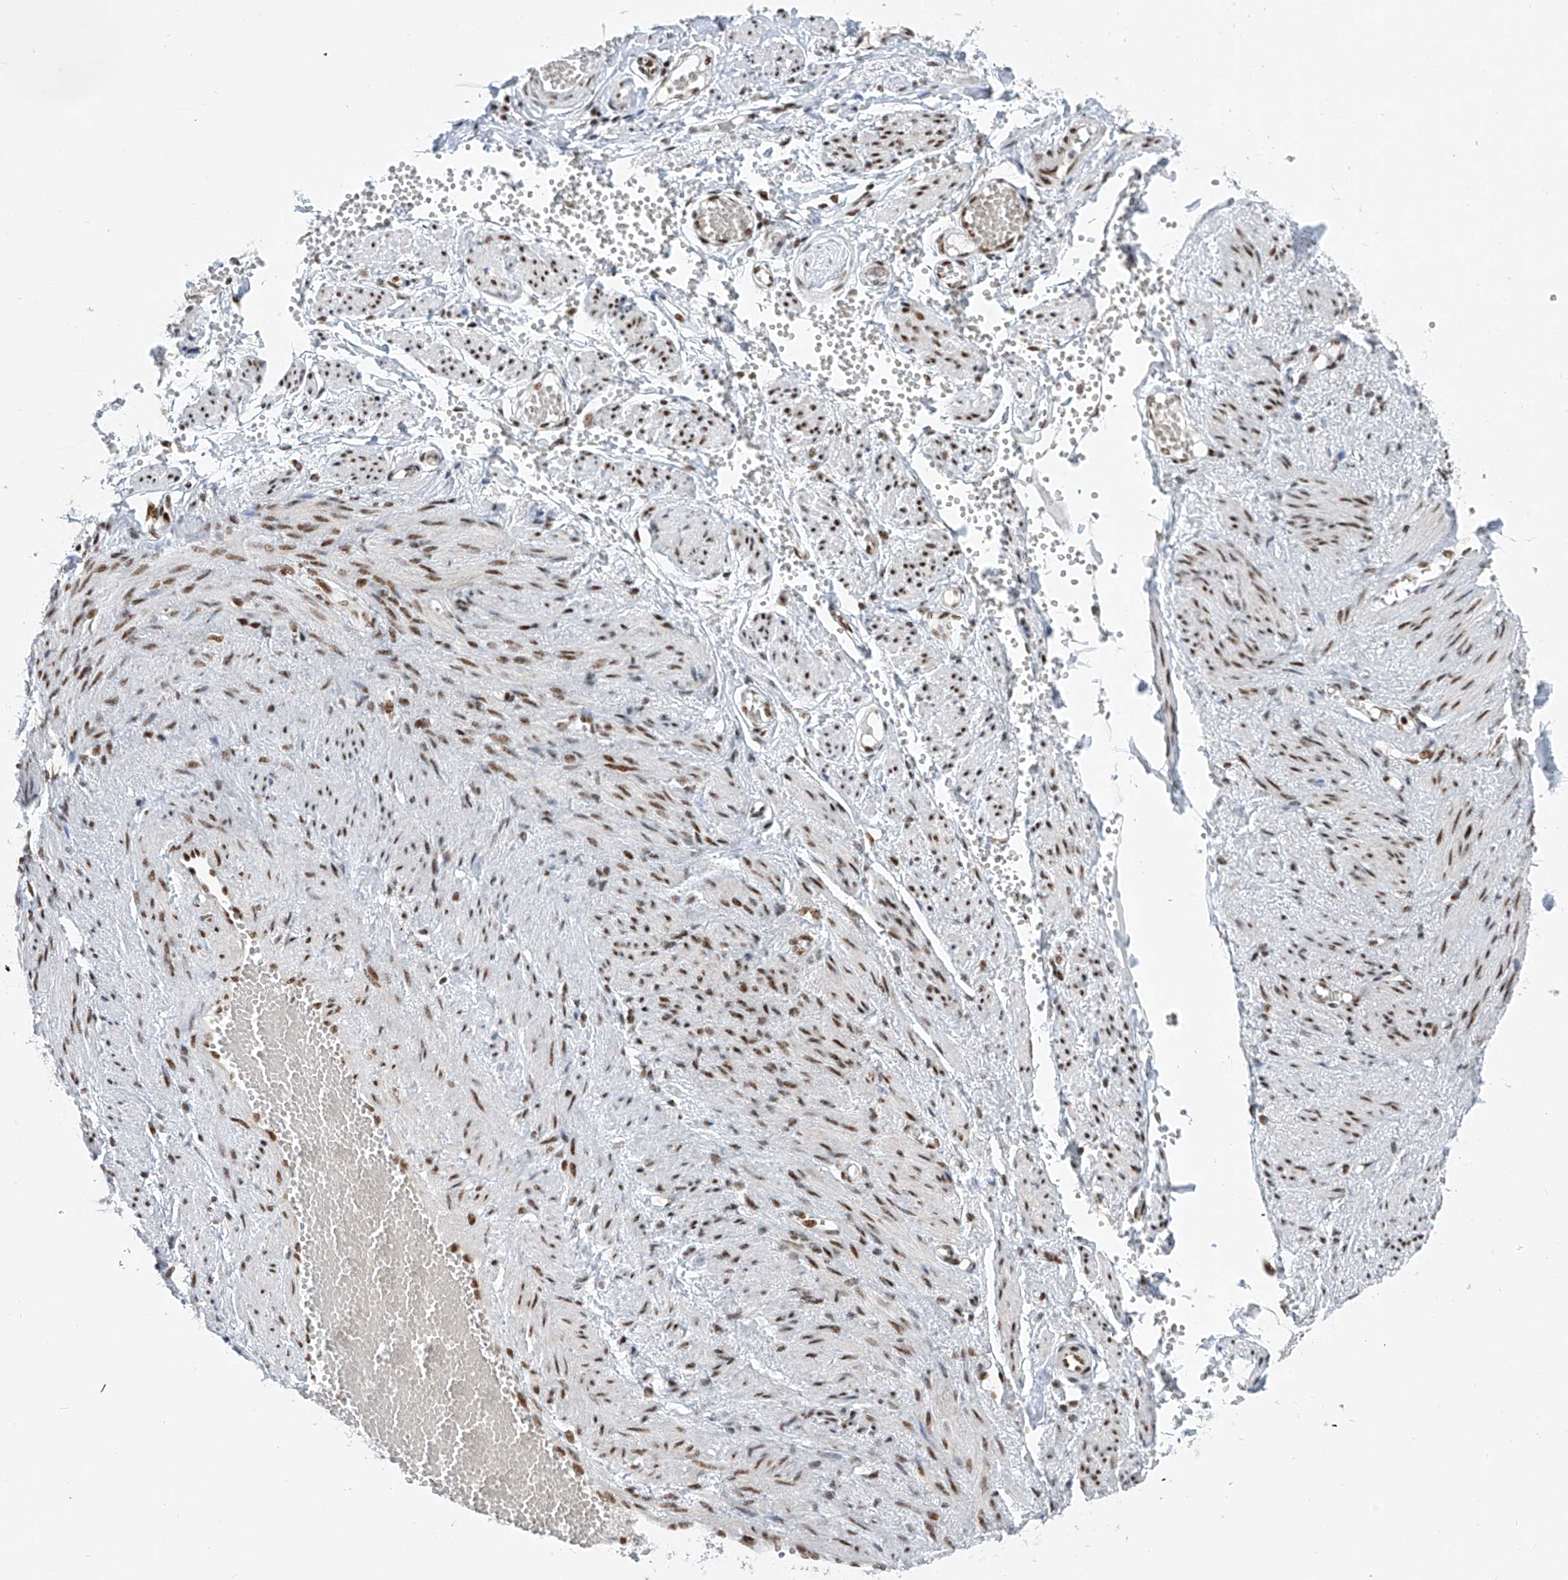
{"staining": {"intensity": "moderate", "quantity": ">75%", "location": "nuclear"}, "tissue": "adipose tissue", "cell_type": "Adipocytes", "image_type": "normal", "snomed": [{"axis": "morphology", "description": "Normal tissue, NOS"}, {"axis": "topography", "description": "Smooth muscle"}, {"axis": "topography", "description": "Peripheral nerve tissue"}], "caption": "The immunohistochemical stain shows moderate nuclear expression in adipocytes of benign adipose tissue. Immunohistochemistry stains the protein in brown and the nuclei are stained blue.", "gene": "TAF4", "patient": {"sex": "female", "age": 39}}